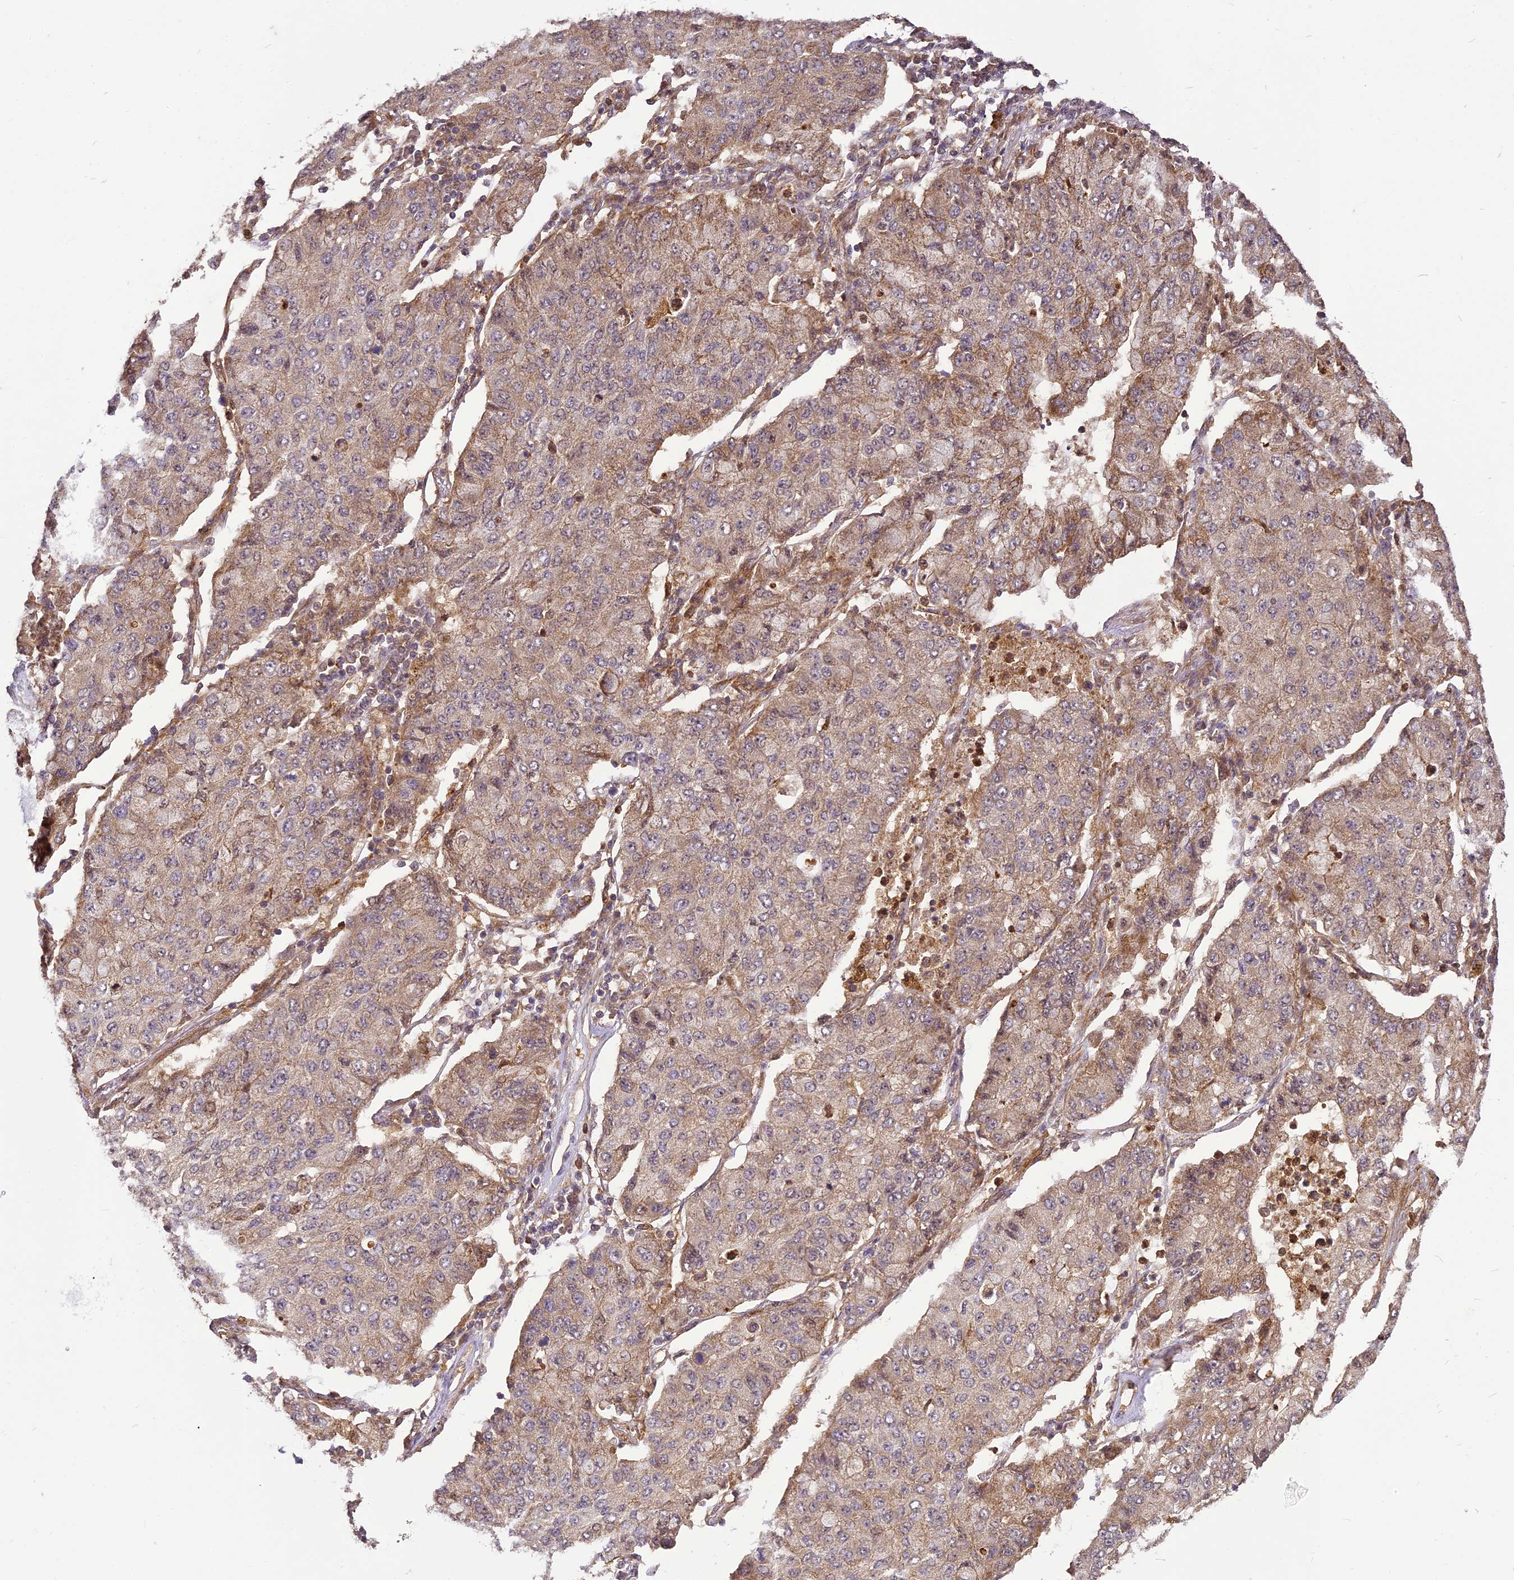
{"staining": {"intensity": "weak", "quantity": "<25%", "location": "cytoplasmic/membranous"}, "tissue": "lung cancer", "cell_type": "Tumor cells", "image_type": "cancer", "snomed": [{"axis": "morphology", "description": "Squamous cell carcinoma, NOS"}, {"axis": "topography", "description": "Lung"}], "caption": "An IHC histopathology image of squamous cell carcinoma (lung) is shown. There is no staining in tumor cells of squamous cell carcinoma (lung).", "gene": "BCDIN3D", "patient": {"sex": "male", "age": 74}}